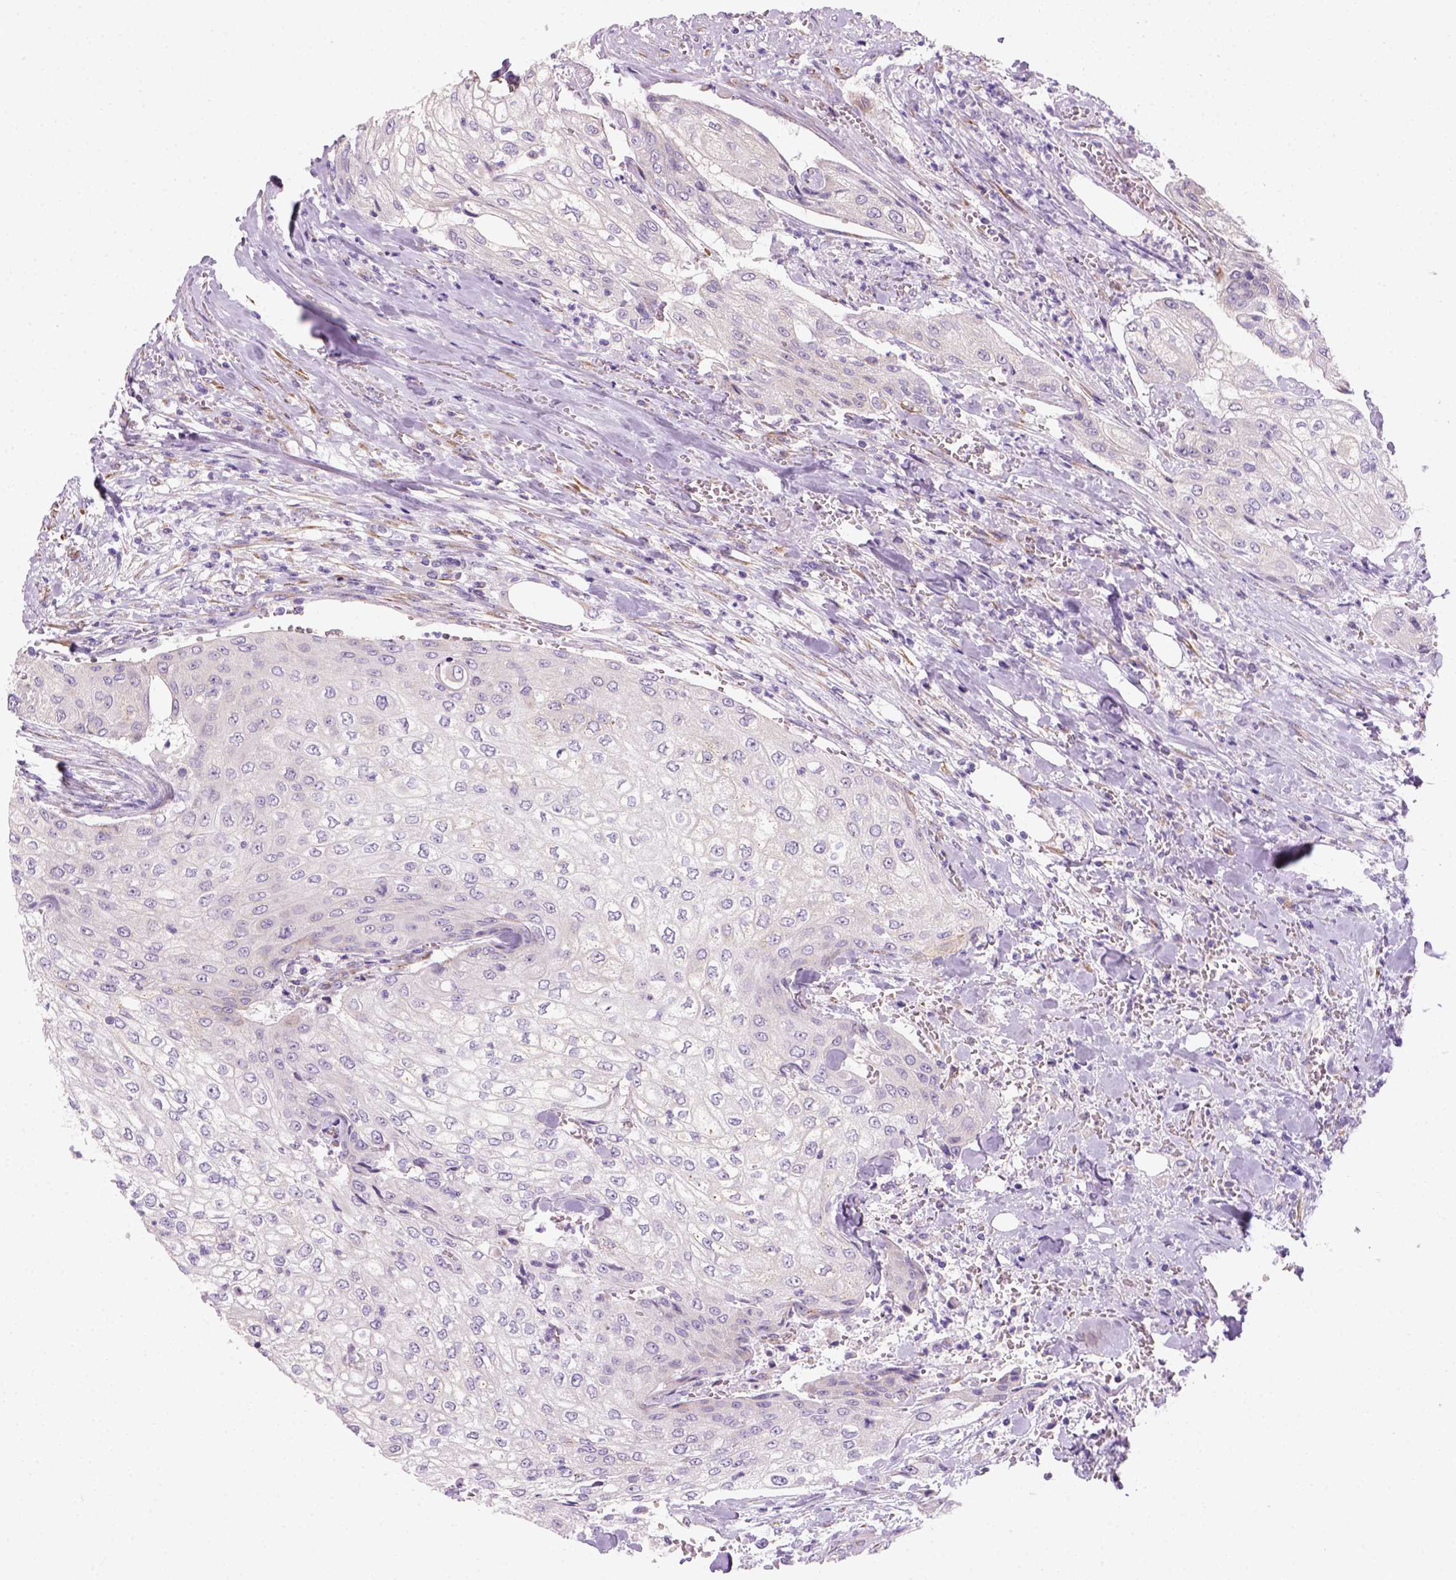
{"staining": {"intensity": "negative", "quantity": "none", "location": "none"}, "tissue": "urothelial cancer", "cell_type": "Tumor cells", "image_type": "cancer", "snomed": [{"axis": "morphology", "description": "Urothelial carcinoma, High grade"}, {"axis": "topography", "description": "Urinary bladder"}], "caption": "DAB (3,3'-diaminobenzidine) immunohistochemical staining of high-grade urothelial carcinoma displays no significant expression in tumor cells. Brightfield microscopy of immunohistochemistry stained with DAB (3,3'-diaminobenzidine) (brown) and hematoxylin (blue), captured at high magnification.", "gene": "CES2", "patient": {"sex": "male", "age": 62}}